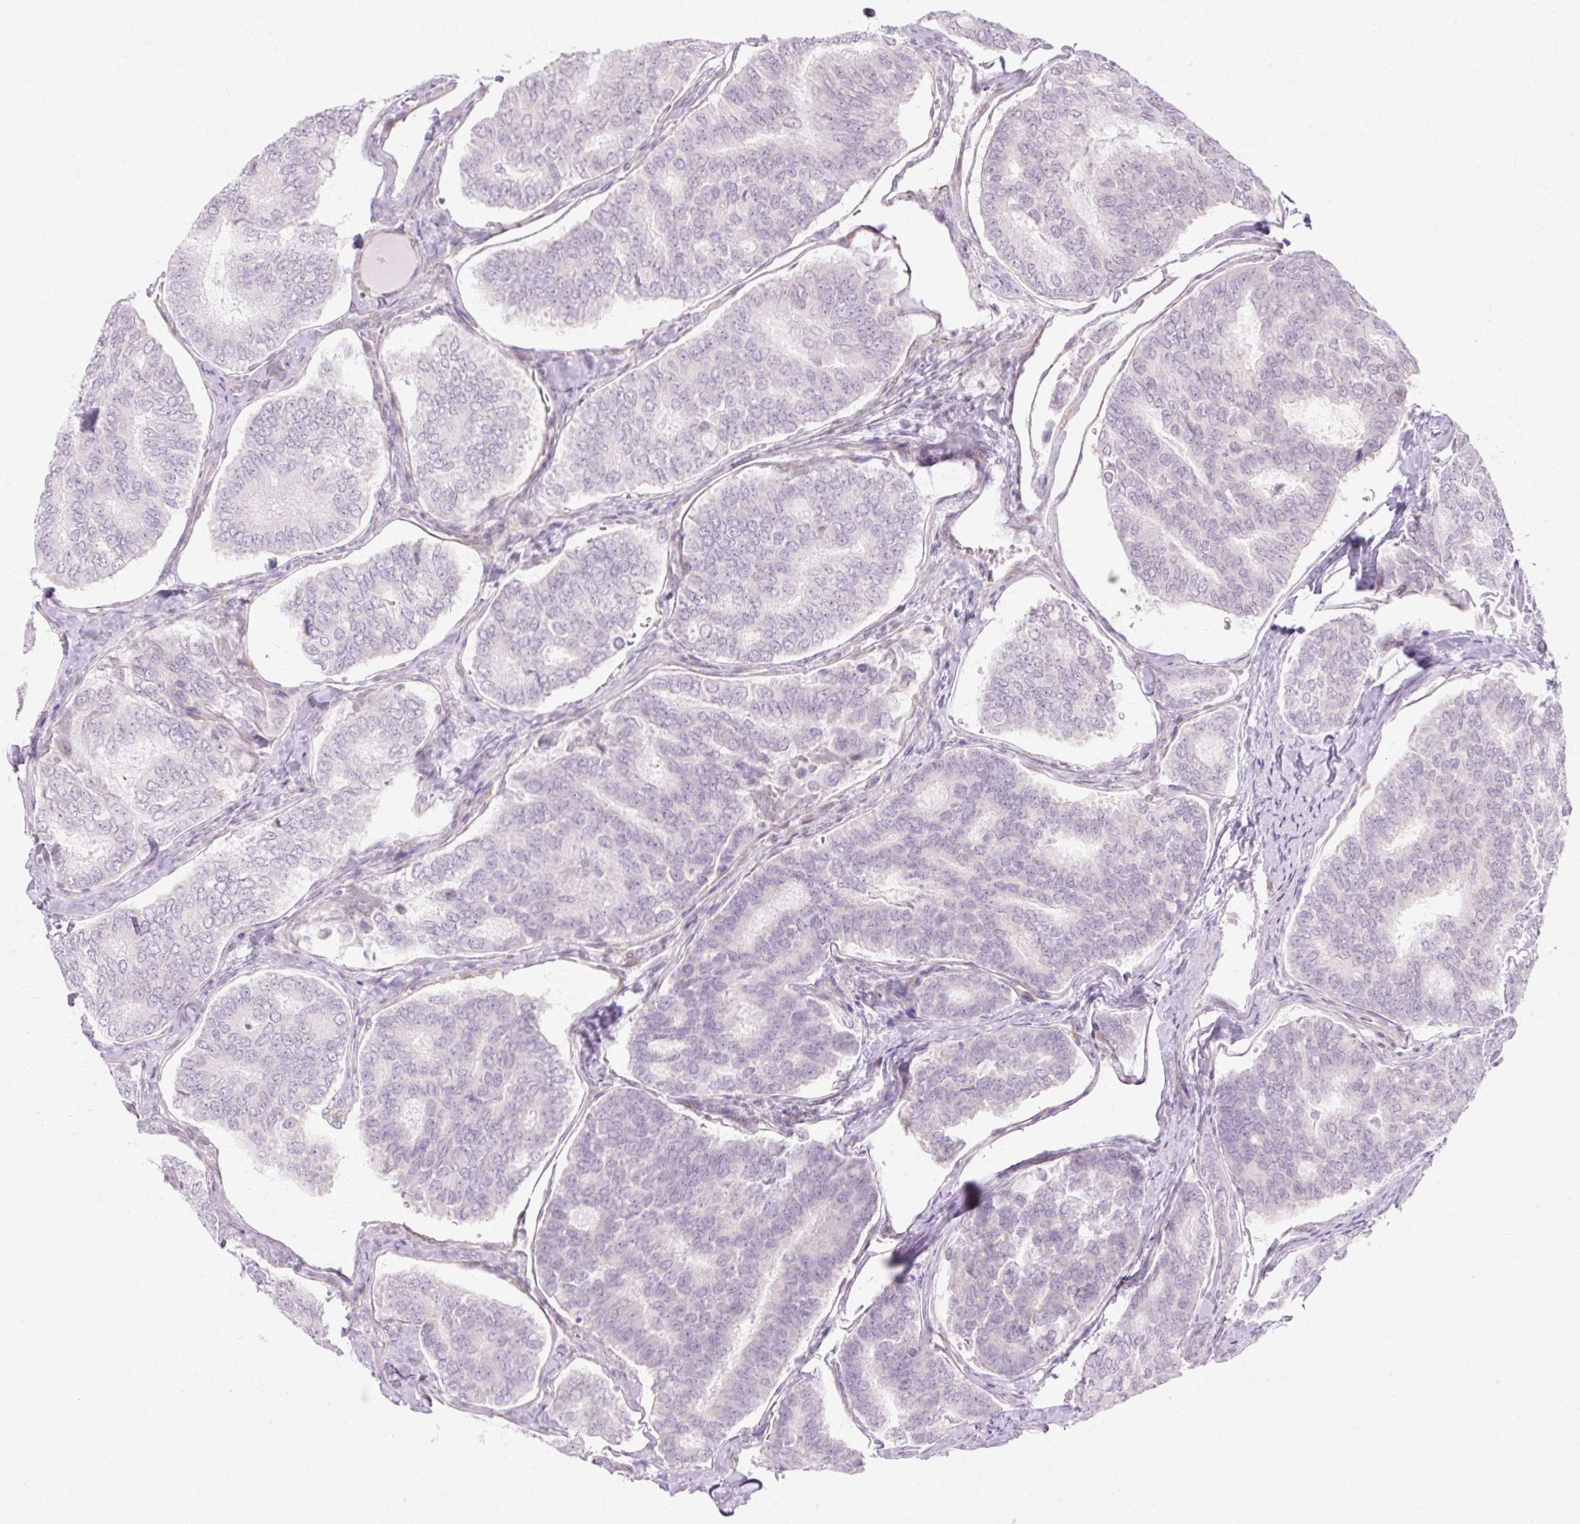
{"staining": {"intensity": "negative", "quantity": "none", "location": "none"}, "tissue": "thyroid cancer", "cell_type": "Tumor cells", "image_type": "cancer", "snomed": [{"axis": "morphology", "description": "Papillary adenocarcinoma, NOS"}, {"axis": "topography", "description": "Thyroid gland"}], "caption": "Immunohistochemical staining of thyroid cancer shows no significant positivity in tumor cells.", "gene": "C3orf49", "patient": {"sex": "female", "age": 35}}